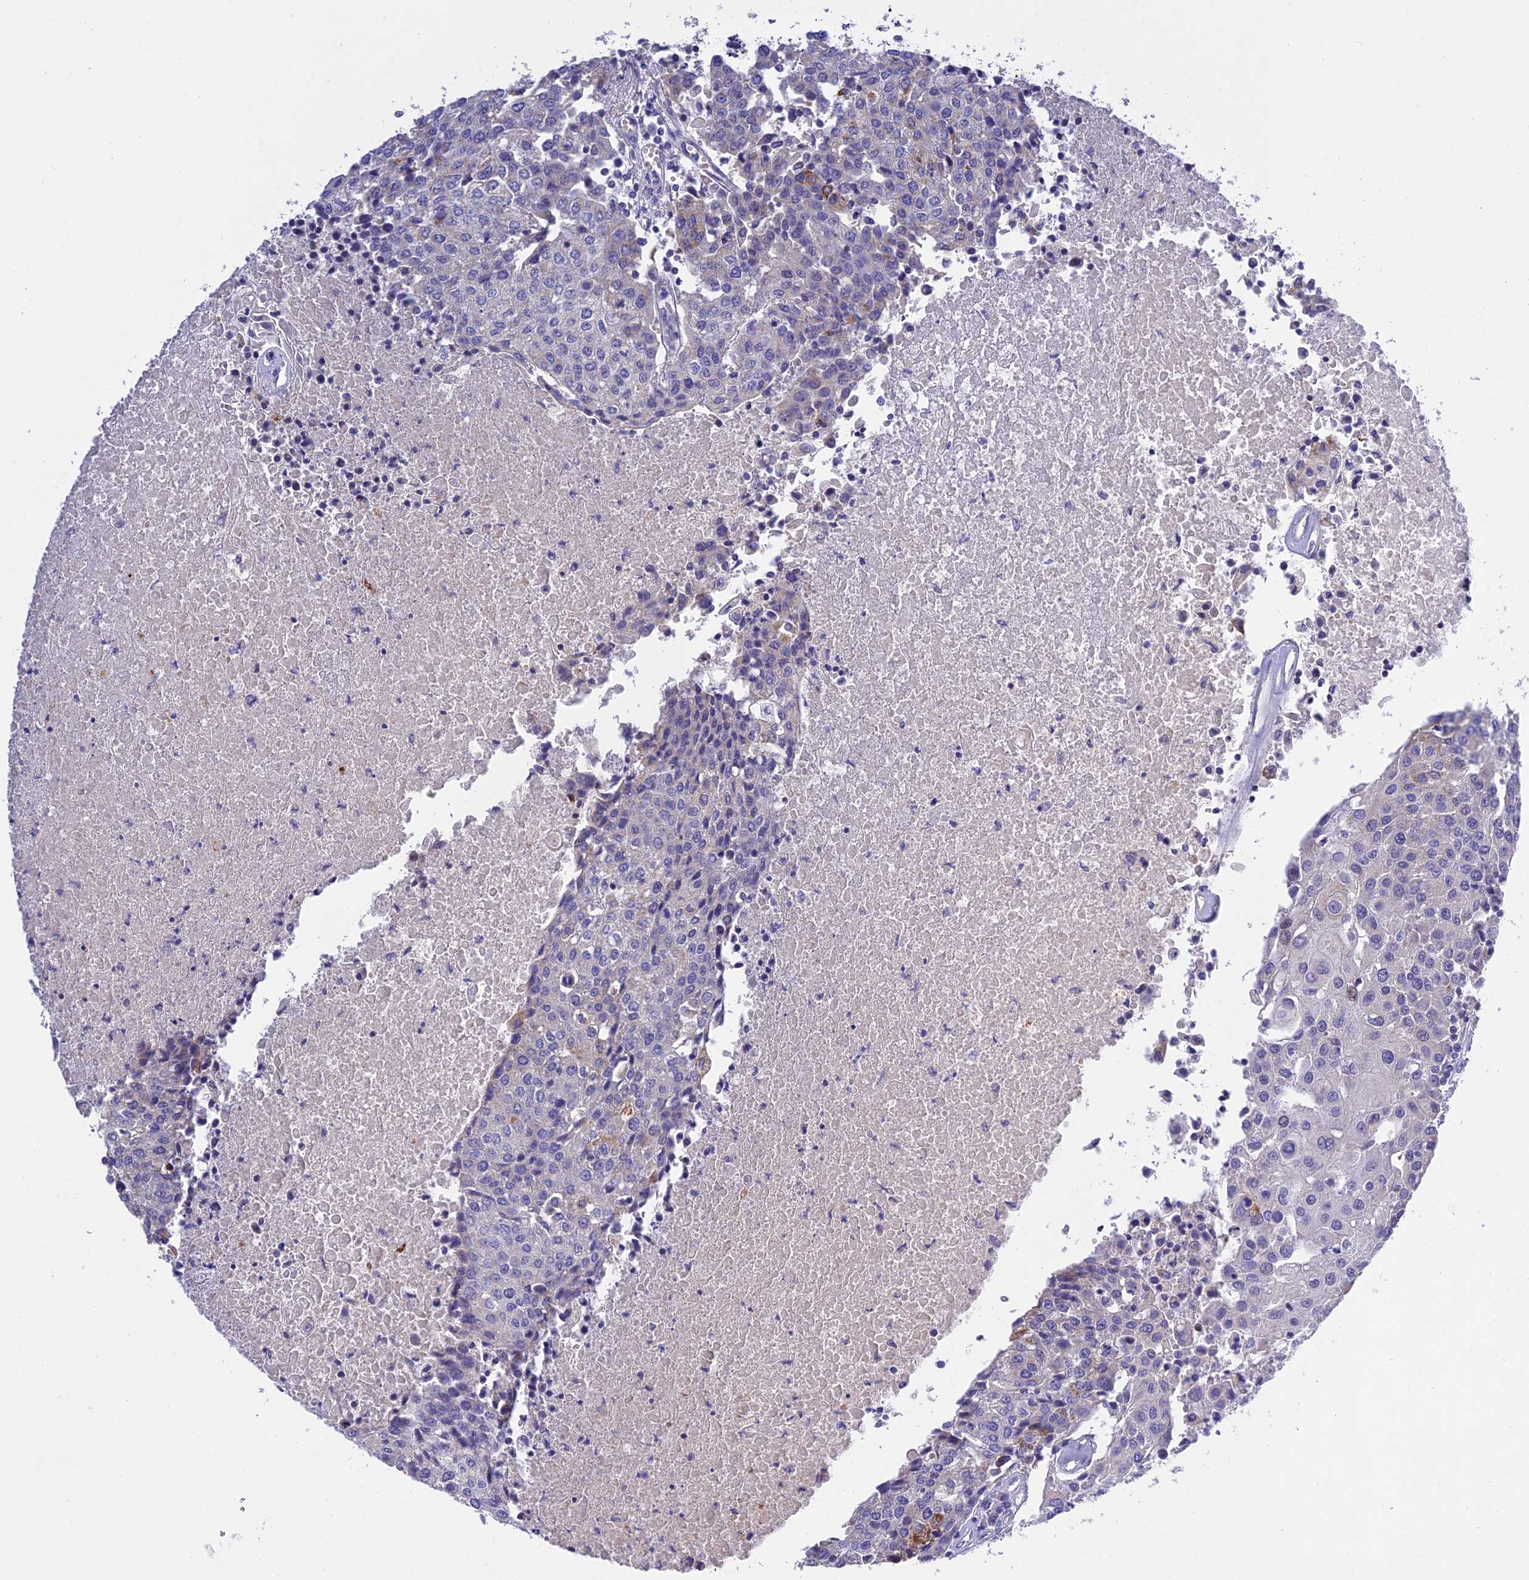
{"staining": {"intensity": "negative", "quantity": "none", "location": "none"}, "tissue": "urothelial cancer", "cell_type": "Tumor cells", "image_type": "cancer", "snomed": [{"axis": "morphology", "description": "Urothelial carcinoma, High grade"}, {"axis": "topography", "description": "Urinary bladder"}], "caption": "Tumor cells are negative for brown protein staining in urothelial carcinoma (high-grade).", "gene": "MS4A5", "patient": {"sex": "female", "age": 85}}